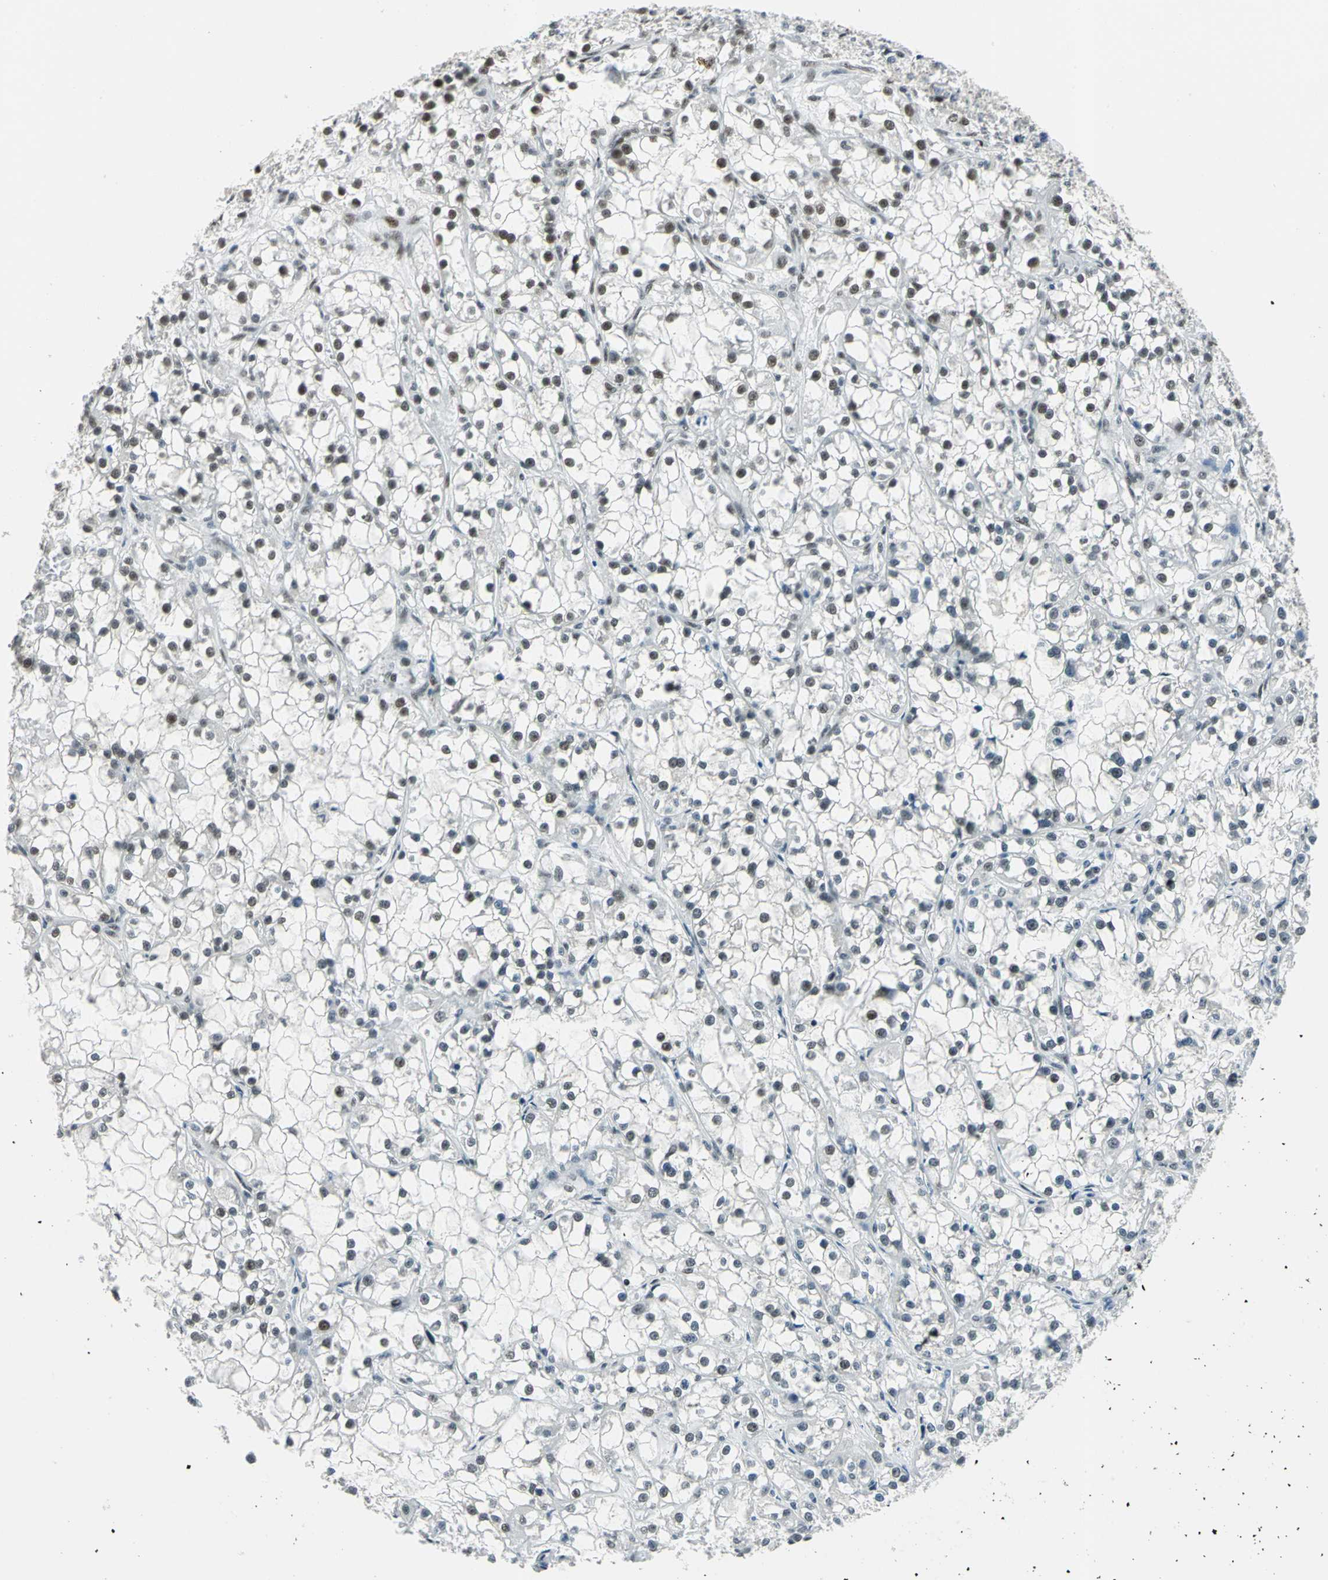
{"staining": {"intensity": "moderate", "quantity": "25%-75%", "location": "nuclear"}, "tissue": "renal cancer", "cell_type": "Tumor cells", "image_type": "cancer", "snomed": [{"axis": "morphology", "description": "Adenocarcinoma, NOS"}, {"axis": "topography", "description": "Kidney"}], "caption": "A histopathology image showing moderate nuclear positivity in about 25%-75% of tumor cells in renal cancer (adenocarcinoma), as visualized by brown immunohistochemical staining.", "gene": "KAT6B", "patient": {"sex": "female", "age": 52}}